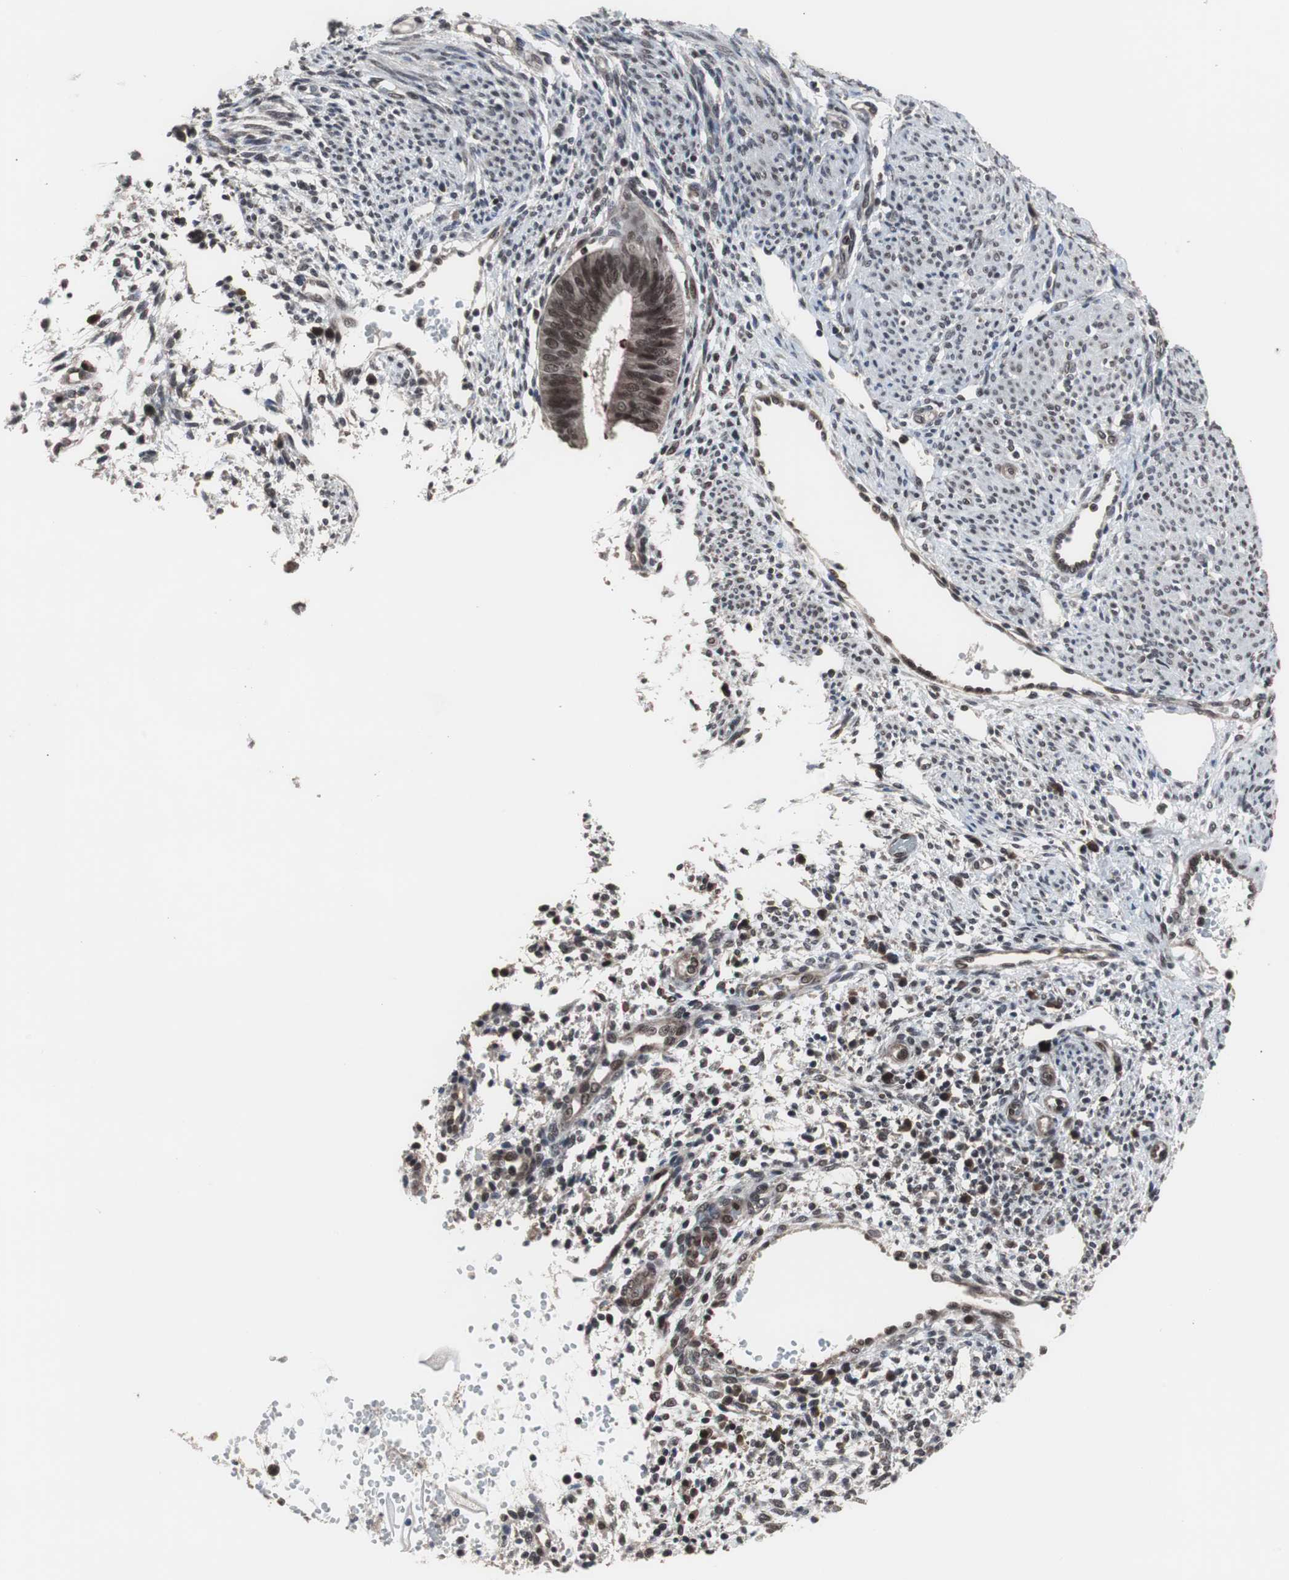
{"staining": {"intensity": "moderate", "quantity": ">75%", "location": "nuclear"}, "tissue": "endometrium", "cell_type": "Cells in endometrial stroma", "image_type": "normal", "snomed": [{"axis": "morphology", "description": "Normal tissue, NOS"}, {"axis": "topography", "description": "Endometrium"}], "caption": "This micrograph exhibits IHC staining of benign human endometrium, with medium moderate nuclear expression in about >75% of cells in endometrial stroma.", "gene": "GTF2F2", "patient": {"sex": "female", "age": 35}}